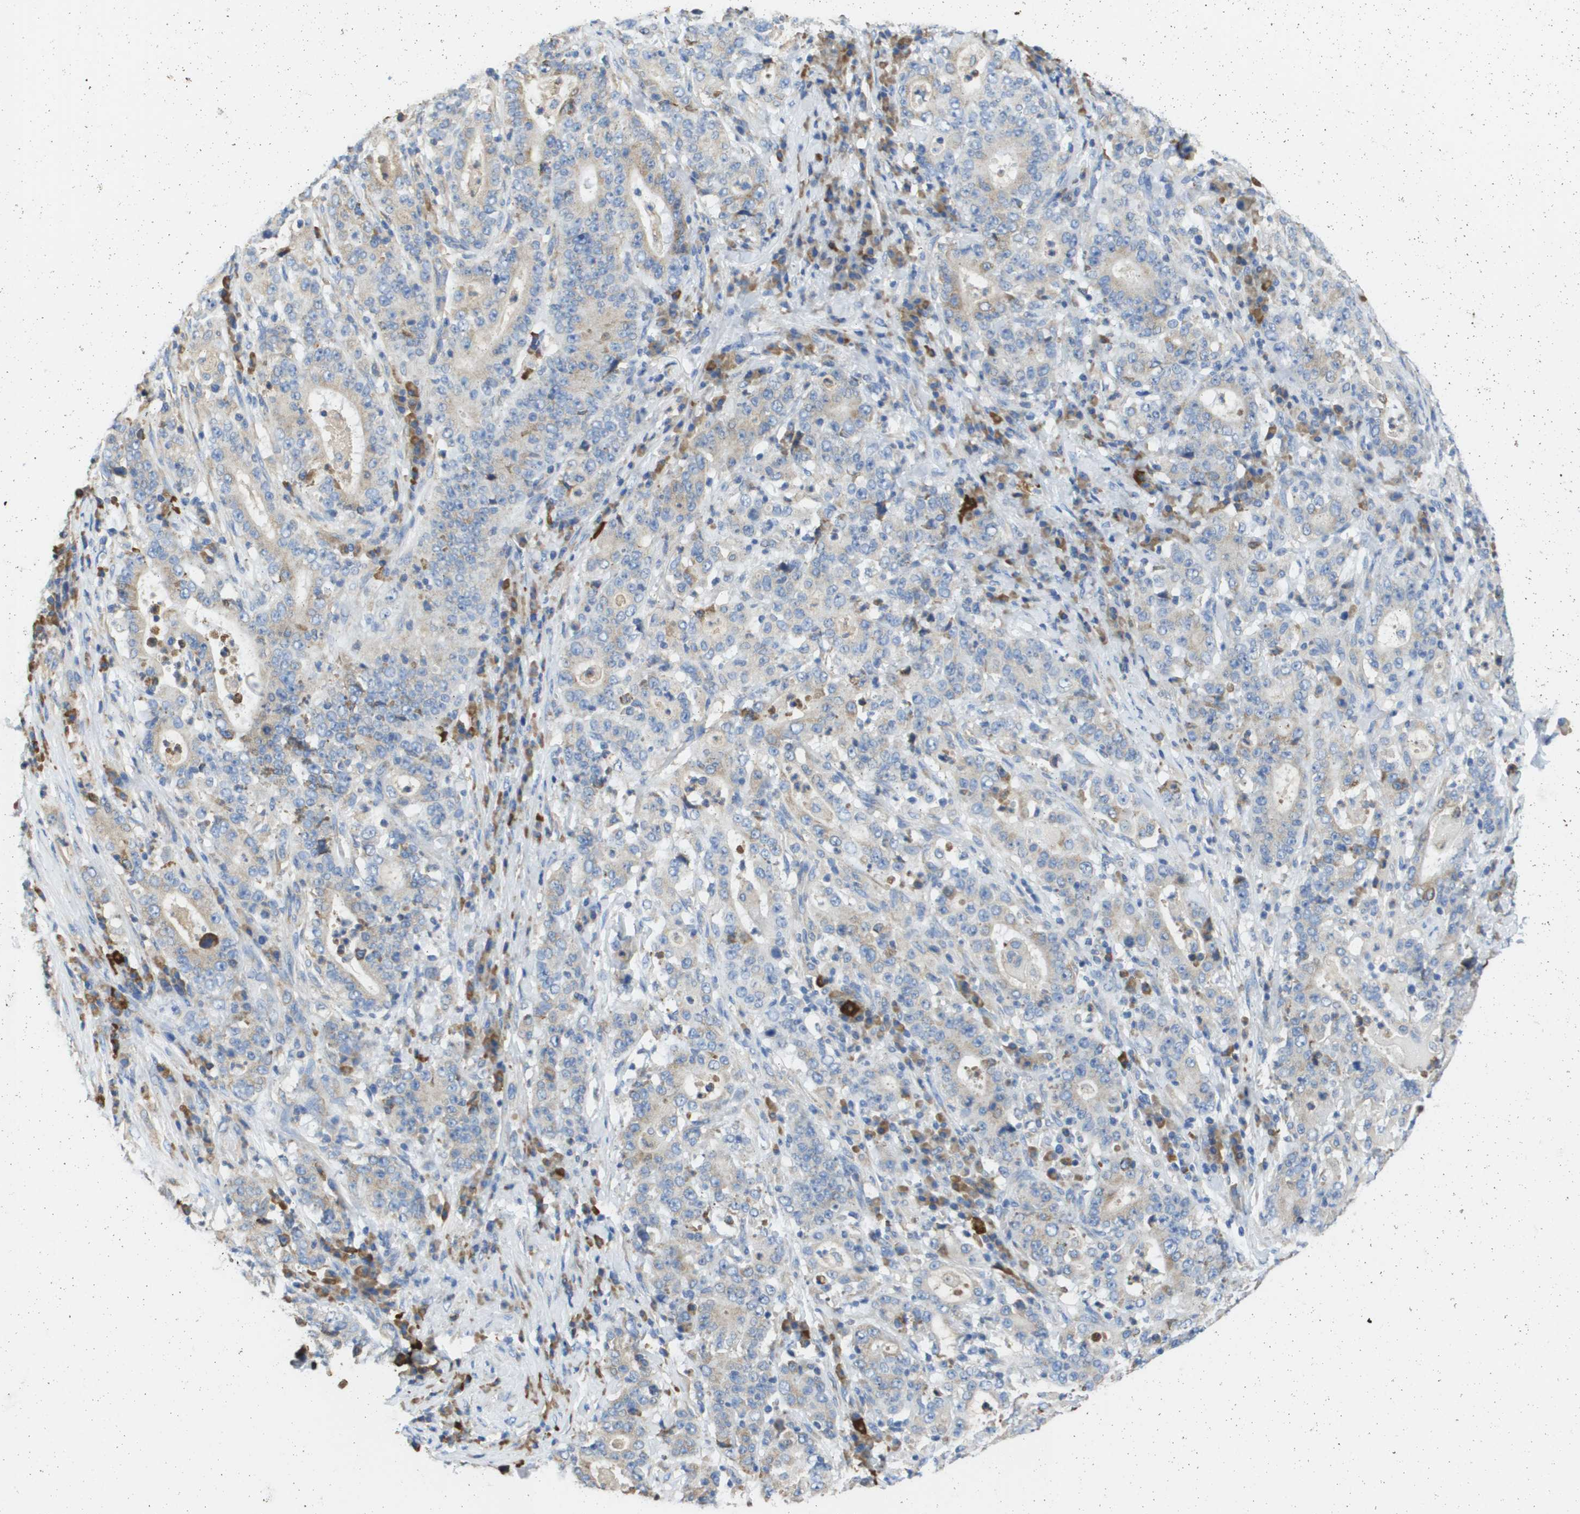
{"staining": {"intensity": "weak", "quantity": "25%-75%", "location": "cytoplasmic/membranous"}, "tissue": "stomach cancer", "cell_type": "Tumor cells", "image_type": "cancer", "snomed": [{"axis": "morphology", "description": "Normal tissue, NOS"}, {"axis": "morphology", "description": "Adenocarcinoma, NOS"}, {"axis": "topography", "description": "Stomach, upper"}, {"axis": "topography", "description": "Stomach"}], "caption": "A high-resolution histopathology image shows immunohistochemistry (IHC) staining of stomach adenocarcinoma, which shows weak cytoplasmic/membranous positivity in about 25%-75% of tumor cells. The staining was performed using DAB (3,3'-diaminobenzidine) to visualize the protein expression in brown, while the nuclei were stained in blue with hematoxylin (Magnification: 20x).", "gene": "SDR42E1", "patient": {"sex": "male", "age": 59}}